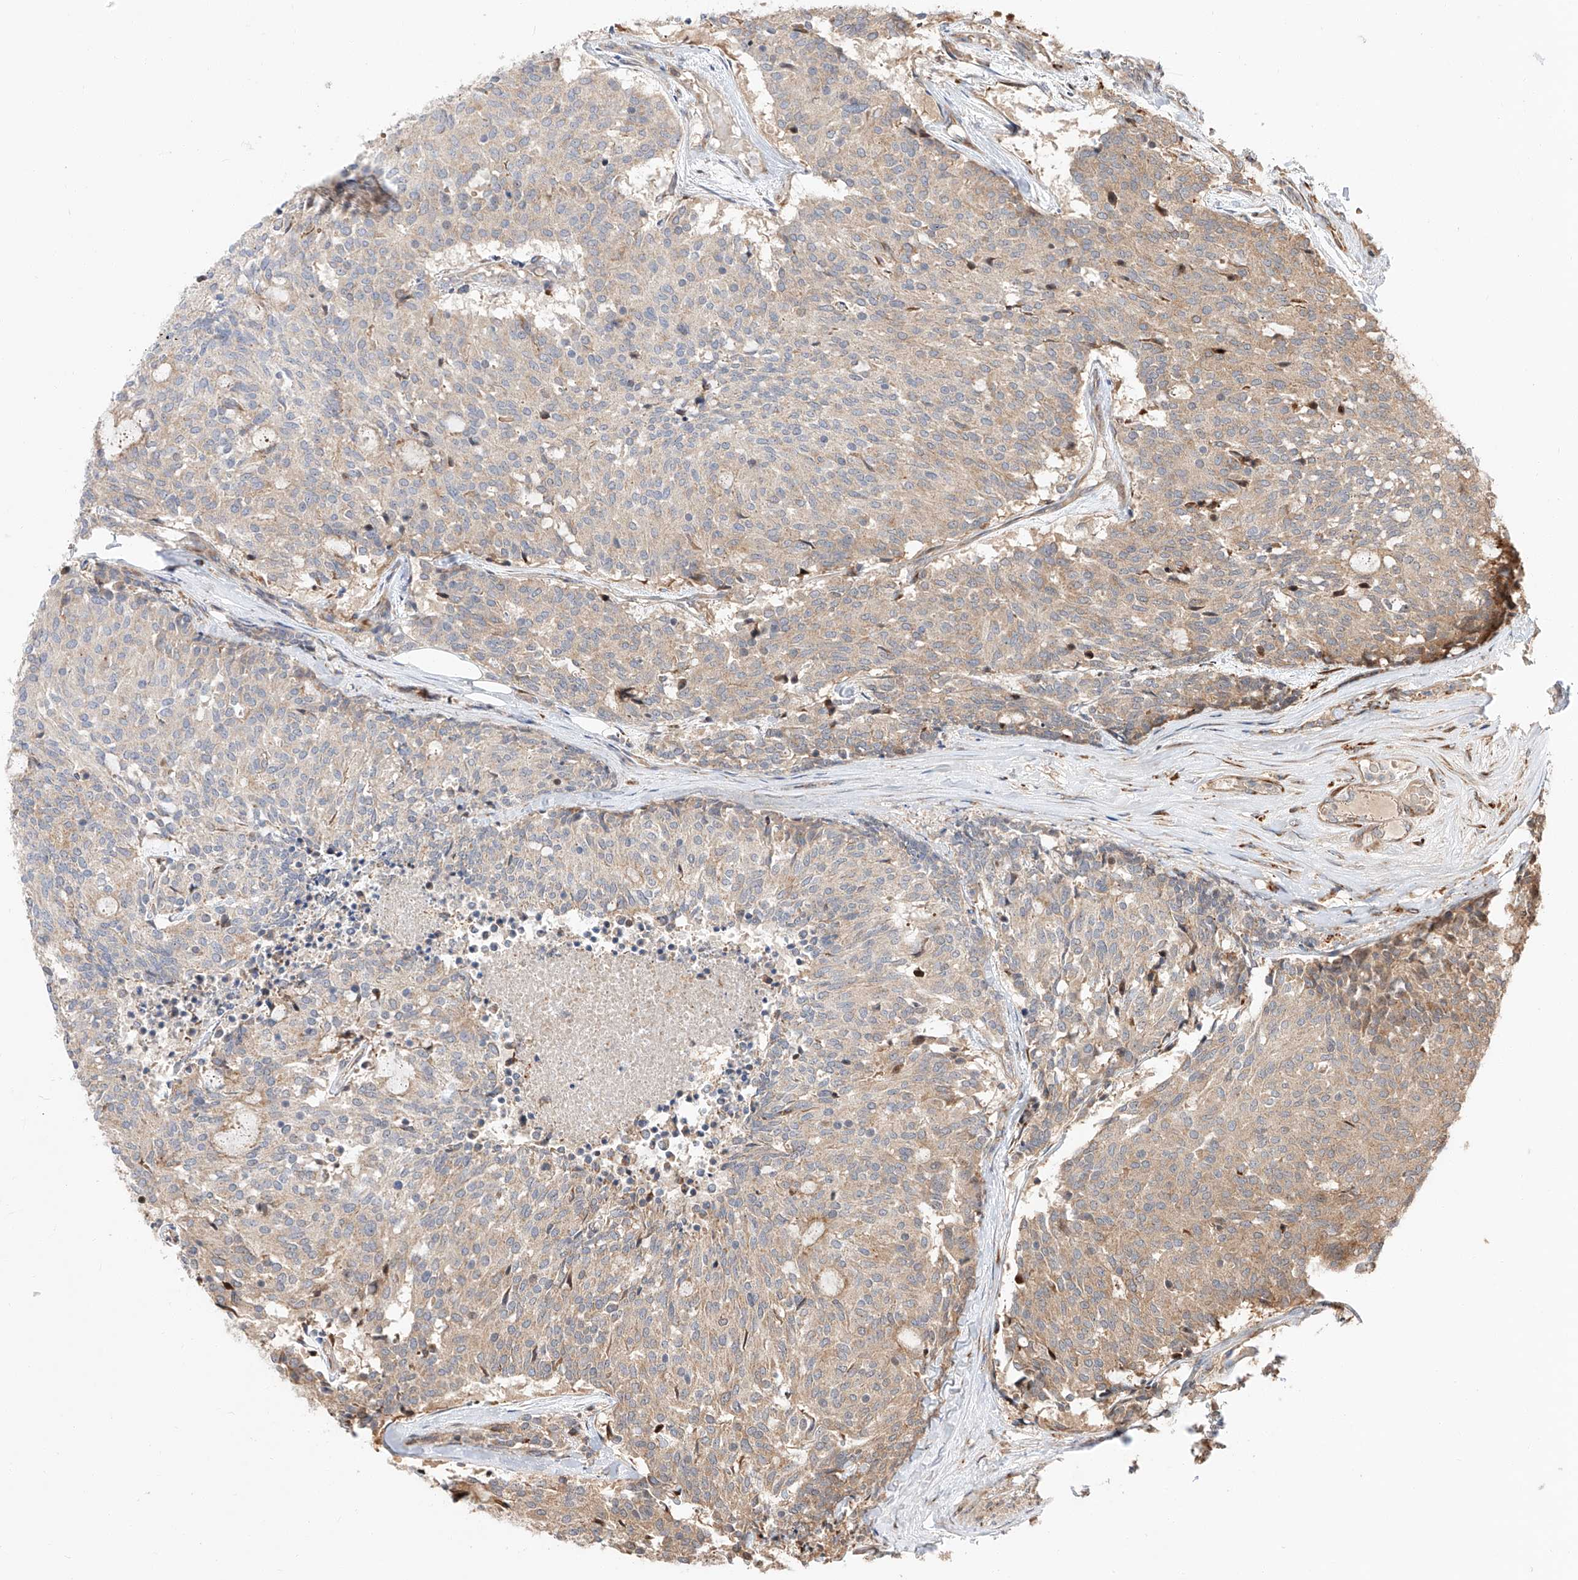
{"staining": {"intensity": "weak", "quantity": "<25%", "location": "cytoplasmic/membranous"}, "tissue": "carcinoid", "cell_type": "Tumor cells", "image_type": "cancer", "snomed": [{"axis": "morphology", "description": "Carcinoid, malignant, NOS"}, {"axis": "topography", "description": "Pancreas"}], "caption": "This photomicrograph is of malignant carcinoid stained with immunohistochemistry (IHC) to label a protein in brown with the nuclei are counter-stained blue. There is no expression in tumor cells.", "gene": "DIRAS3", "patient": {"sex": "female", "age": 54}}